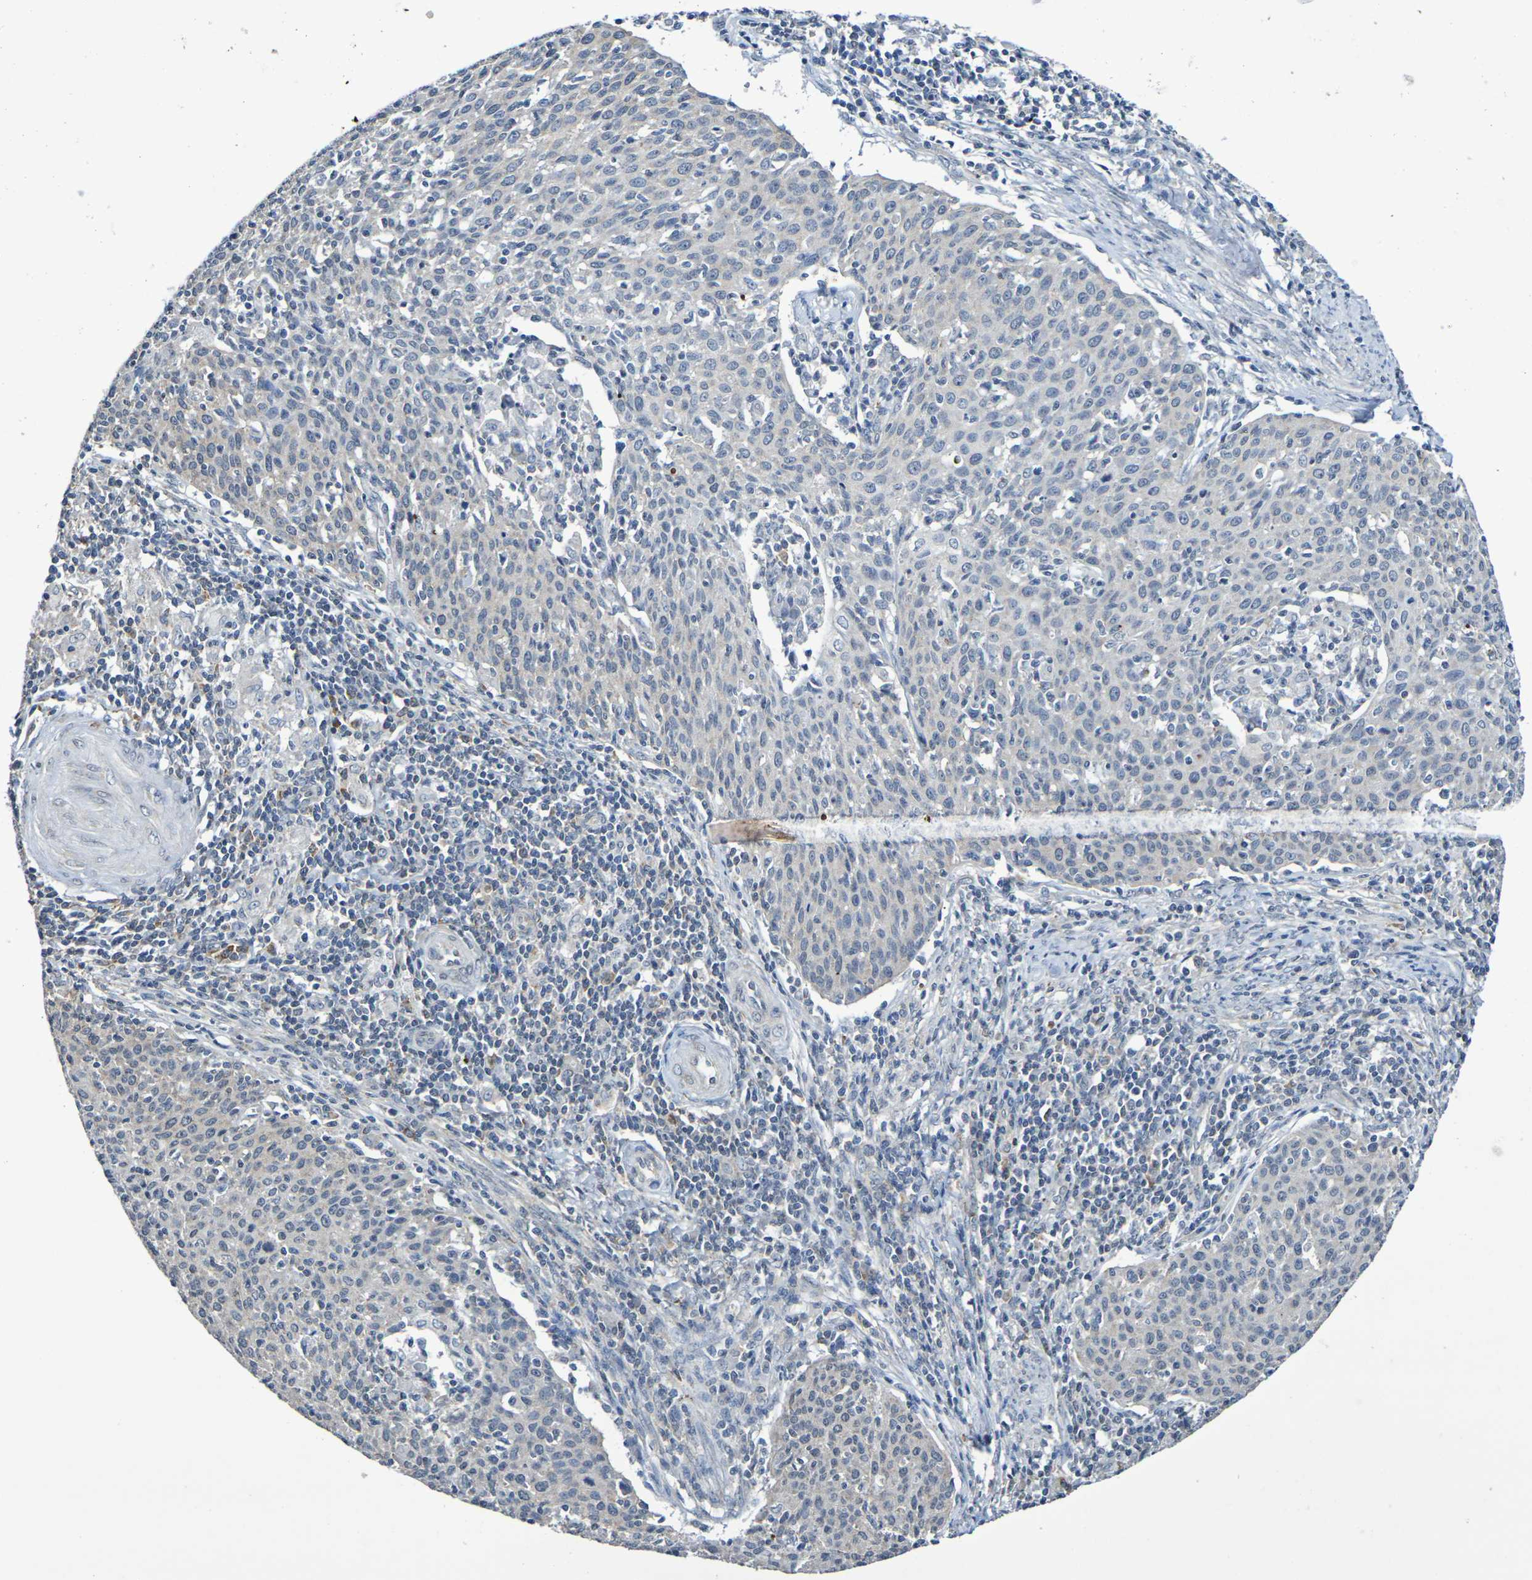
{"staining": {"intensity": "negative", "quantity": "none", "location": "none"}, "tissue": "cervical cancer", "cell_type": "Tumor cells", "image_type": "cancer", "snomed": [{"axis": "morphology", "description": "Squamous cell carcinoma, NOS"}, {"axis": "topography", "description": "Cervix"}], "caption": "High magnification brightfield microscopy of cervical squamous cell carcinoma stained with DAB (3,3'-diaminobenzidine) (brown) and counterstained with hematoxylin (blue): tumor cells show no significant positivity.", "gene": "CHRNB1", "patient": {"sex": "female", "age": 38}}